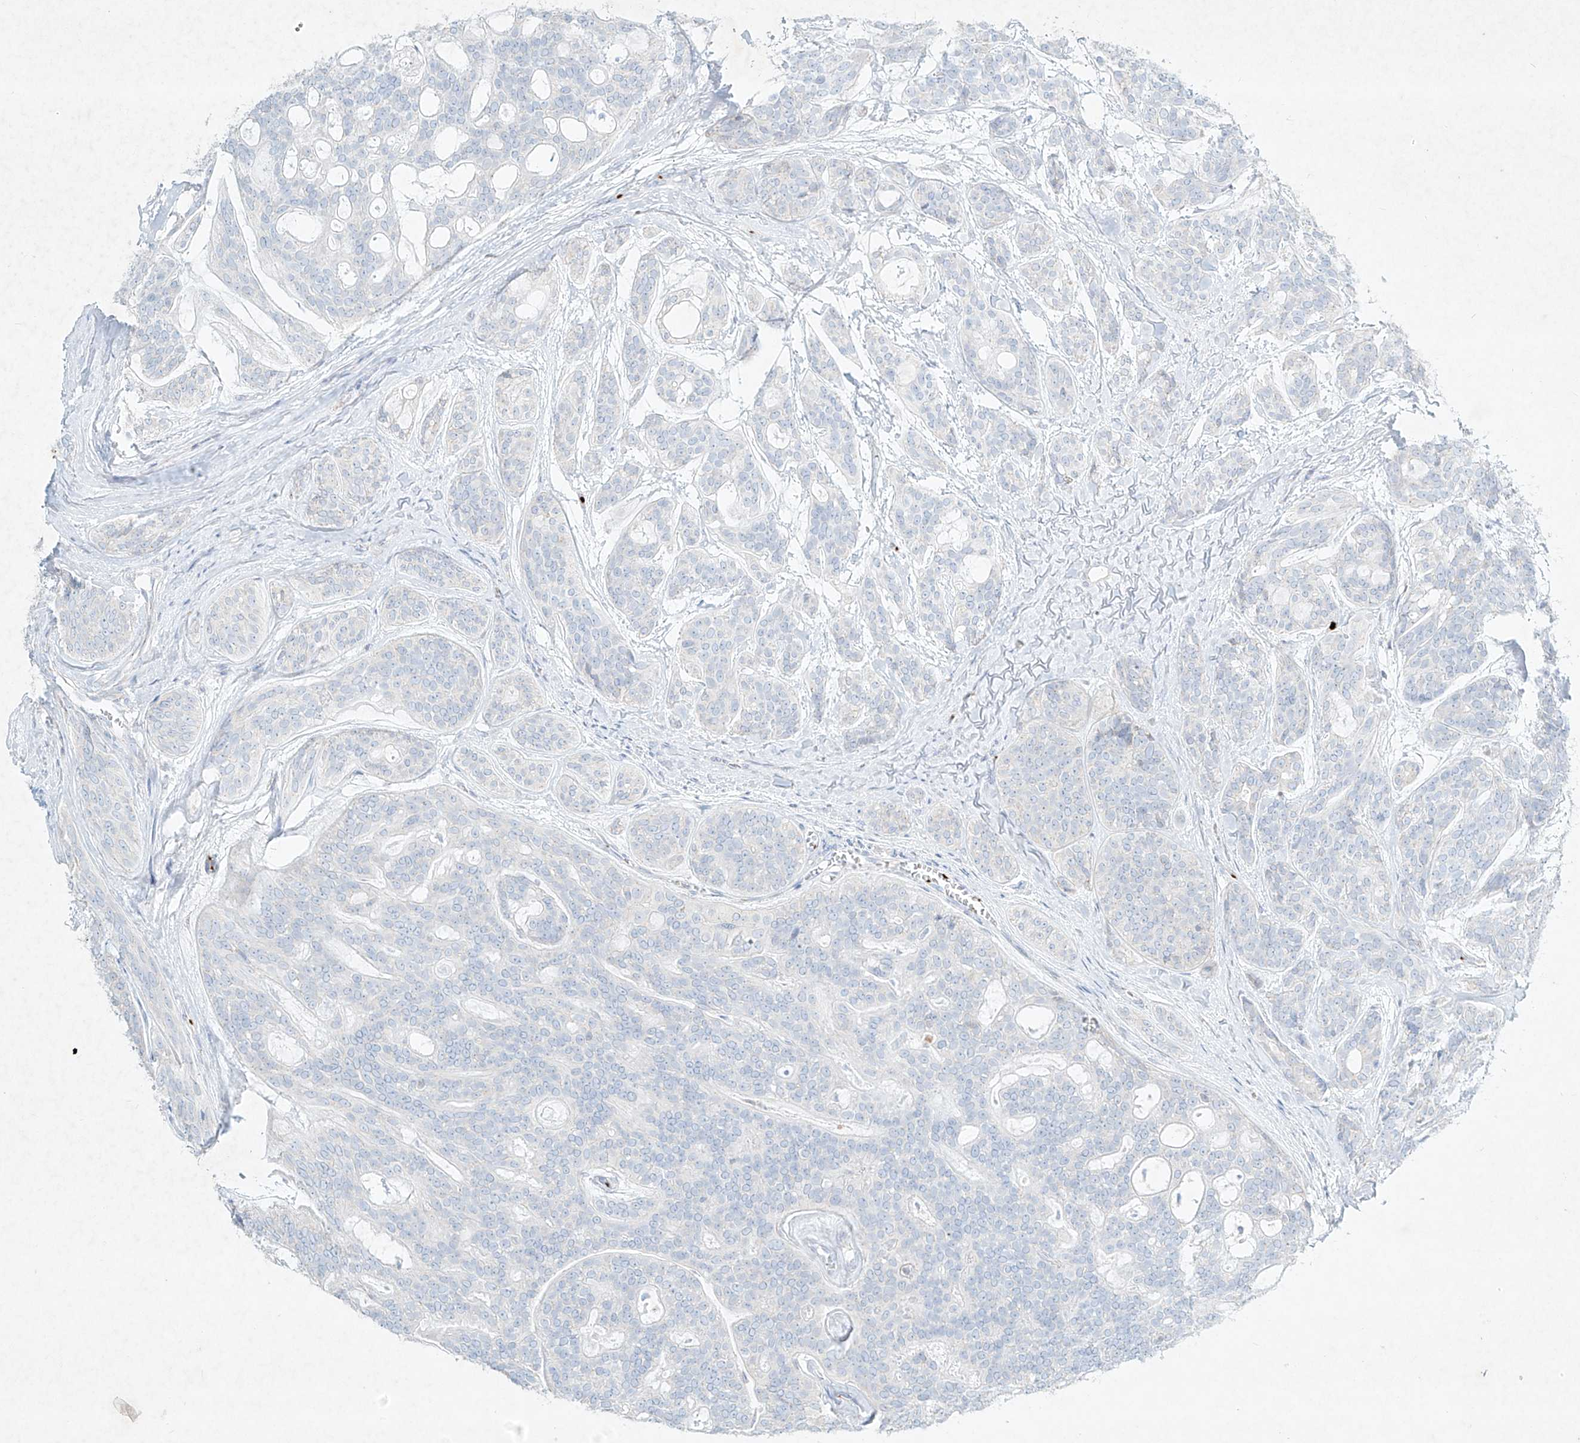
{"staining": {"intensity": "negative", "quantity": "none", "location": "none"}, "tissue": "head and neck cancer", "cell_type": "Tumor cells", "image_type": "cancer", "snomed": [{"axis": "morphology", "description": "Adenocarcinoma, NOS"}, {"axis": "topography", "description": "Head-Neck"}], "caption": "This is an IHC histopathology image of human head and neck cancer (adenocarcinoma). There is no staining in tumor cells.", "gene": "PLEK", "patient": {"sex": "male", "age": 66}}